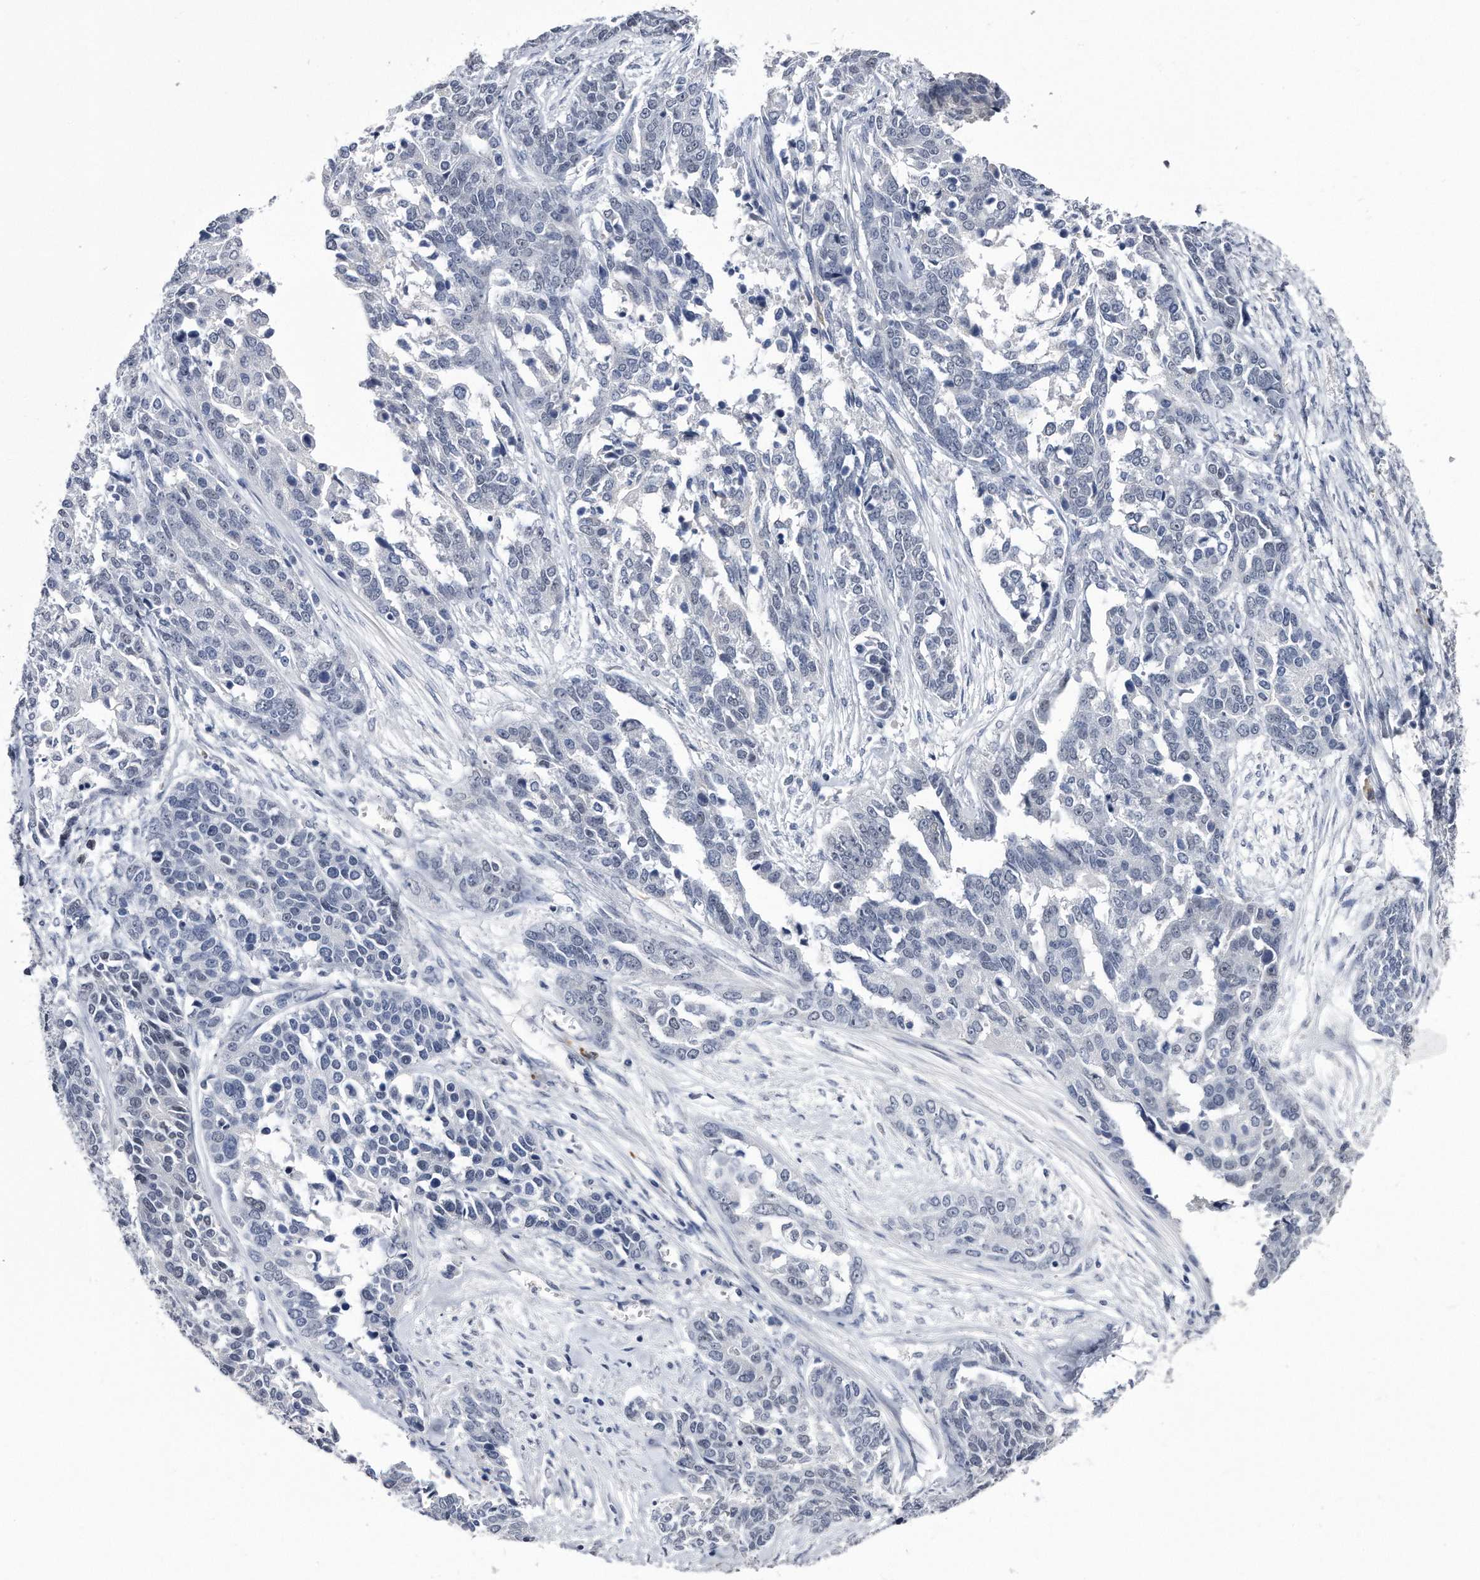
{"staining": {"intensity": "negative", "quantity": "none", "location": "none"}, "tissue": "ovarian cancer", "cell_type": "Tumor cells", "image_type": "cancer", "snomed": [{"axis": "morphology", "description": "Cystadenocarcinoma, serous, NOS"}, {"axis": "topography", "description": "Ovary"}], "caption": "Immunohistochemical staining of serous cystadenocarcinoma (ovarian) displays no significant expression in tumor cells. Brightfield microscopy of immunohistochemistry (IHC) stained with DAB (3,3'-diaminobenzidine) (brown) and hematoxylin (blue), captured at high magnification.", "gene": "KCTD8", "patient": {"sex": "female", "age": 44}}